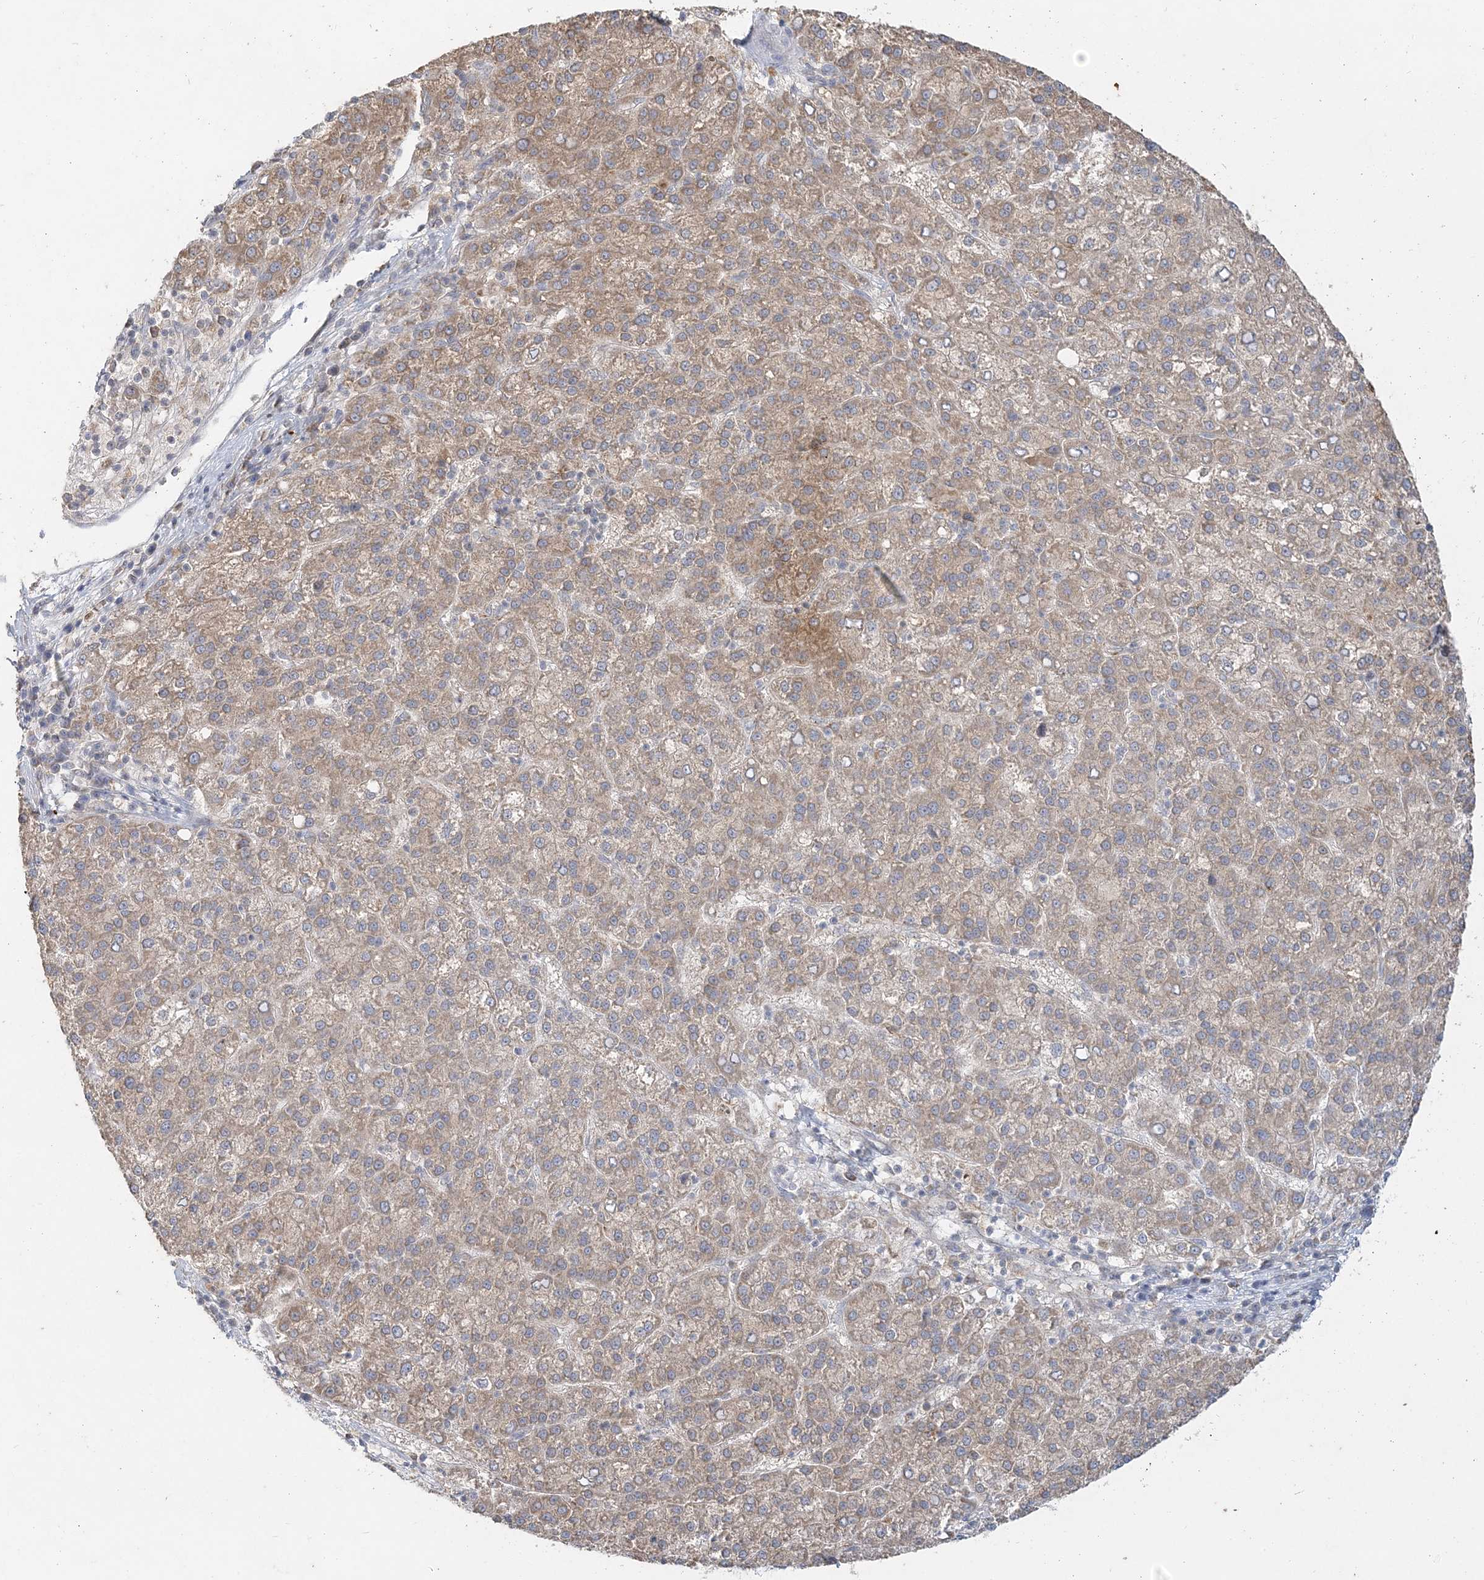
{"staining": {"intensity": "moderate", "quantity": ">75%", "location": "cytoplasmic/membranous"}, "tissue": "liver cancer", "cell_type": "Tumor cells", "image_type": "cancer", "snomed": [{"axis": "morphology", "description": "Carcinoma, Hepatocellular, NOS"}, {"axis": "topography", "description": "Liver"}], "caption": "Human hepatocellular carcinoma (liver) stained for a protein (brown) displays moderate cytoplasmic/membranous positive staining in about >75% of tumor cells.", "gene": "RAB14", "patient": {"sex": "female", "age": 58}}